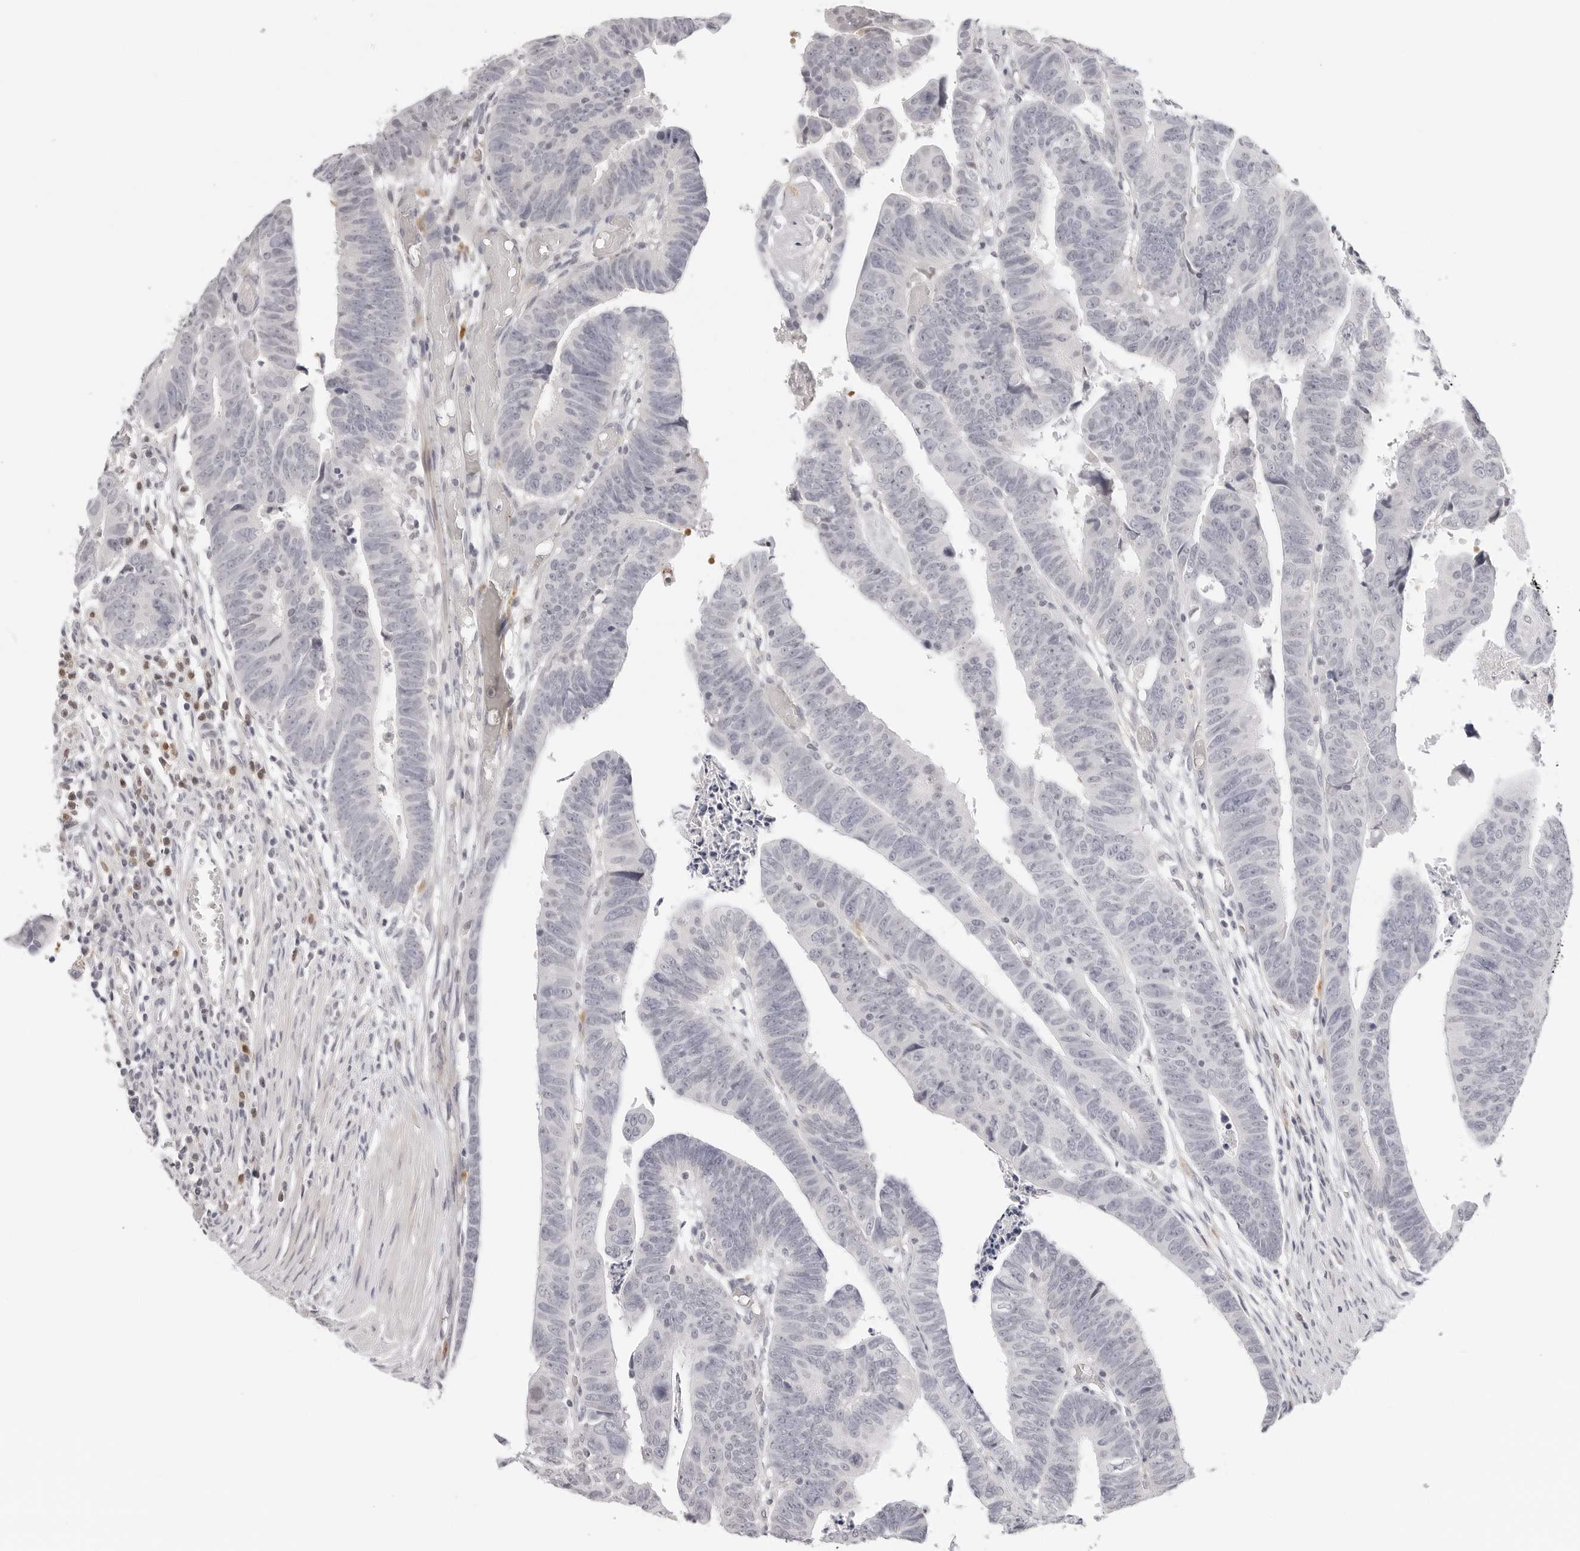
{"staining": {"intensity": "negative", "quantity": "none", "location": "none"}, "tissue": "colorectal cancer", "cell_type": "Tumor cells", "image_type": "cancer", "snomed": [{"axis": "morphology", "description": "Adenocarcinoma, NOS"}, {"axis": "topography", "description": "Rectum"}], "caption": "DAB immunohistochemical staining of human adenocarcinoma (colorectal) shows no significant expression in tumor cells. (DAB immunohistochemistry, high magnification).", "gene": "STRADB", "patient": {"sex": "female", "age": 65}}